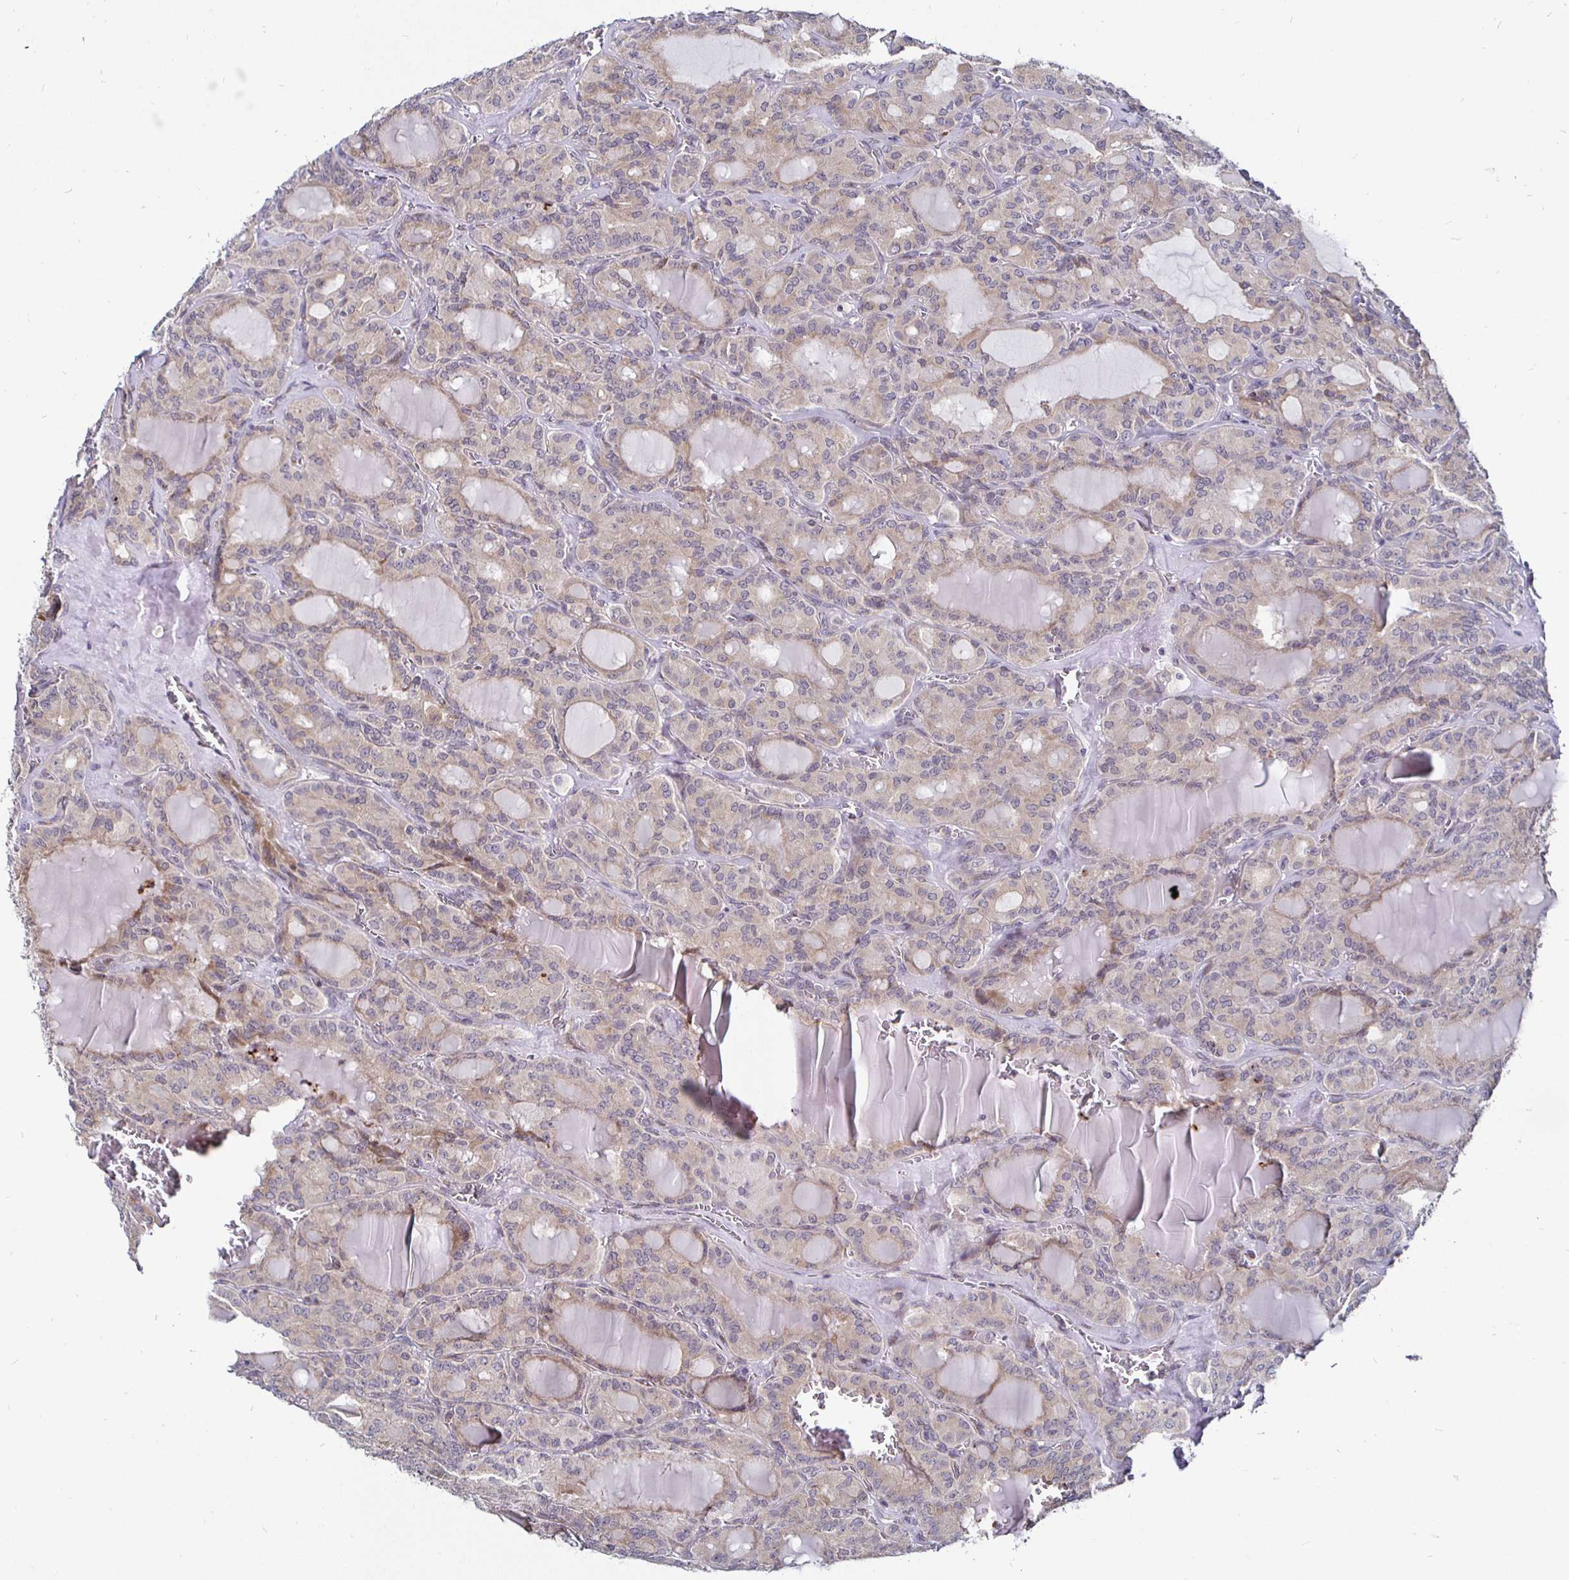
{"staining": {"intensity": "negative", "quantity": "none", "location": "none"}, "tissue": "thyroid cancer", "cell_type": "Tumor cells", "image_type": "cancer", "snomed": [{"axis": "morphology", "description": "Papillary adenocarcinoma, NOS"}, {"axis": "topography", "description": "Thyroid gland"}], "caption": "Protein analysis of papillary adenocarcinoma (thyroid) reveals no significant positivity in tumor cells.", "gene": "ATG3", "patient": {"sex": "male", "age": 87}}